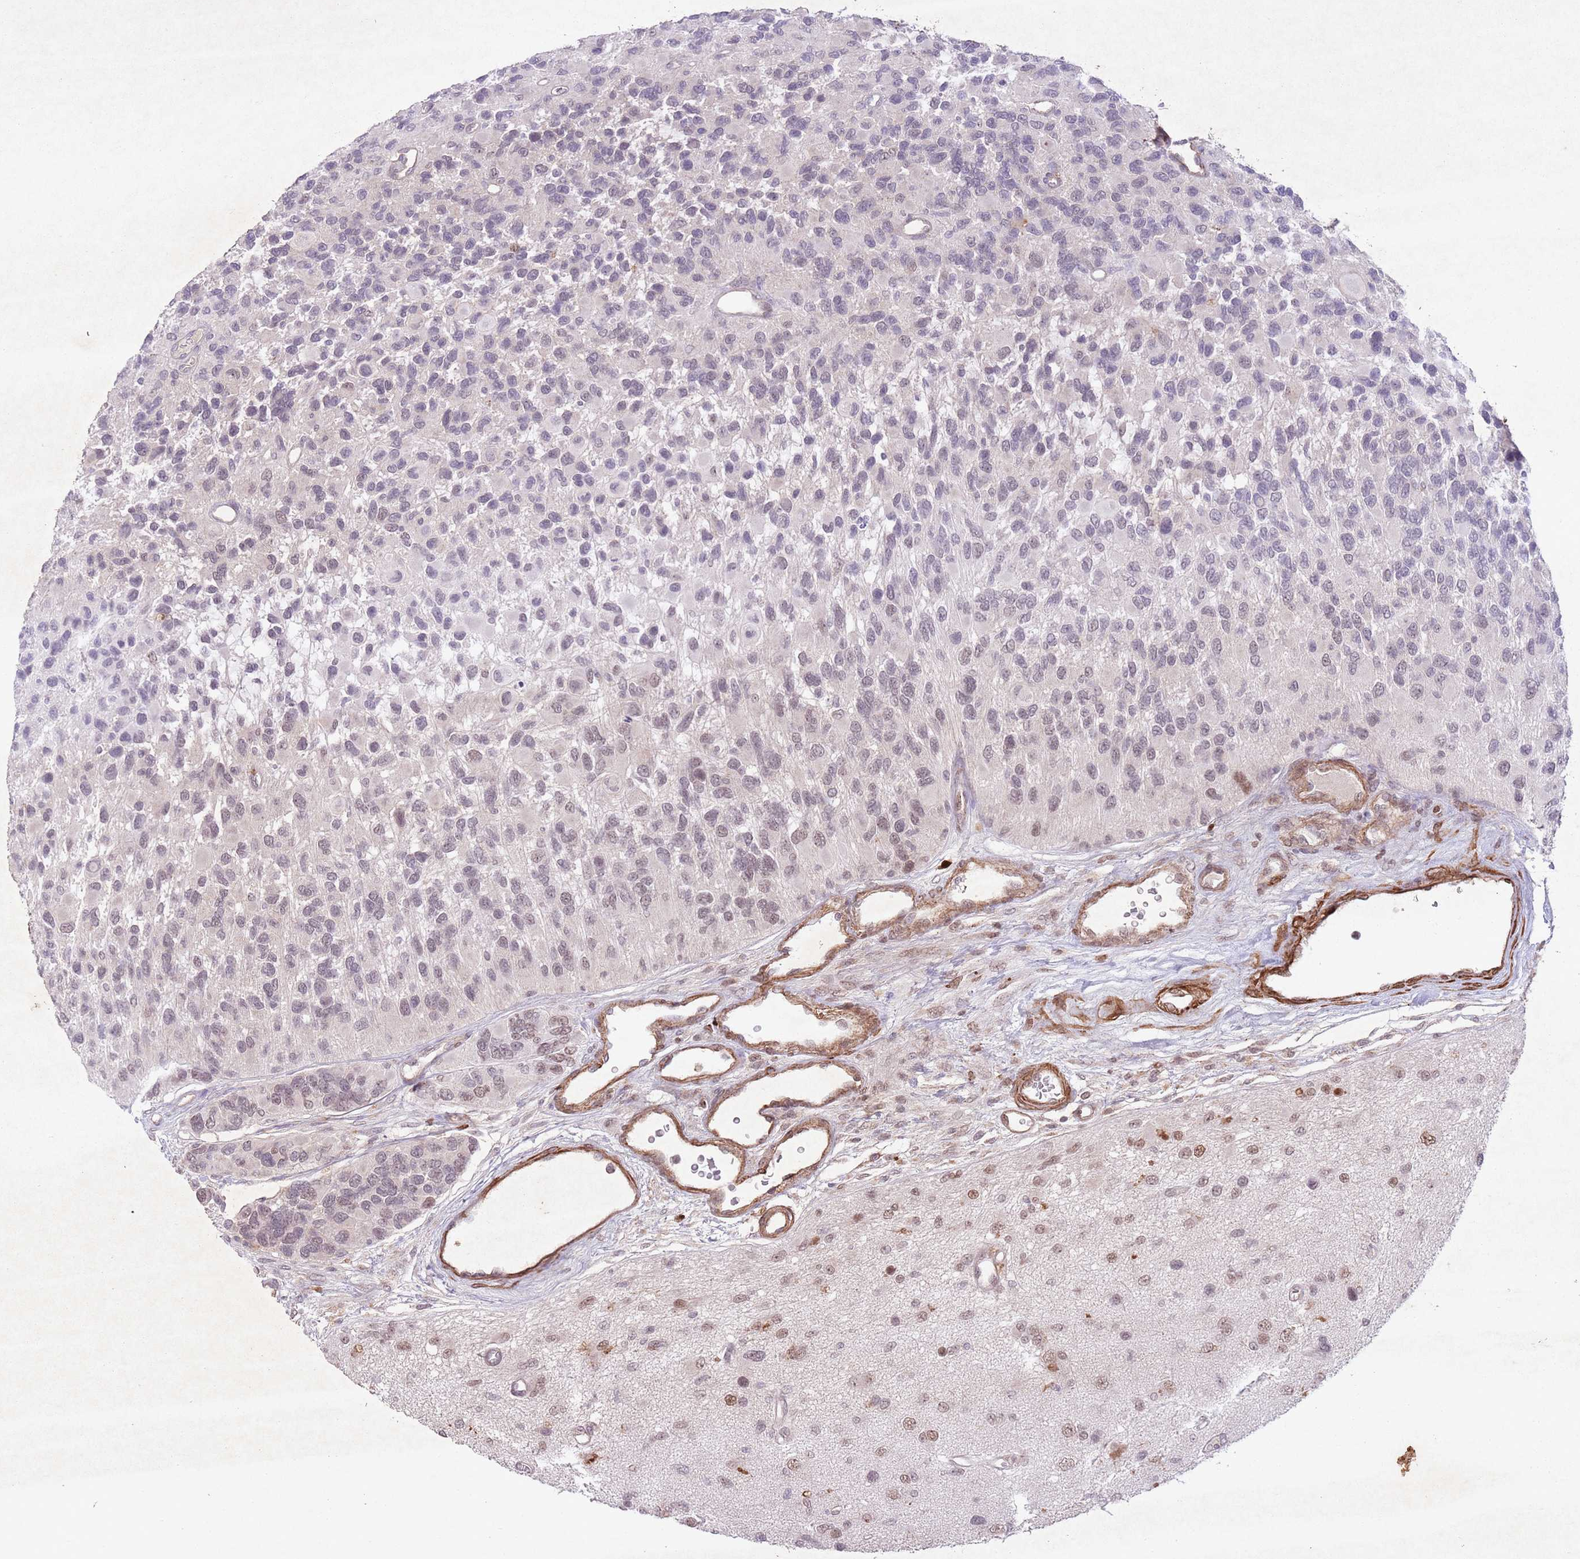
{"staining": {"intensity": "moderate", "quantity": "<25%", "location": "nuclear"}, "tissue": "glioma", "cell_type": "Tumor cells", "image_type": "cancer", "snomed": [{"axis": "morphology", "description": "Glioma, malignant, High grade"}, {"axis": "topography", "description": "Brain"}], "caption": "A histopathology image showing moderate nuclear expression in about <25% of tumor cells in glioma, as visualized by brown immunohistochemical staining.", "gene": "CCNI", "patient": {"sex": "male", "age": 77}}